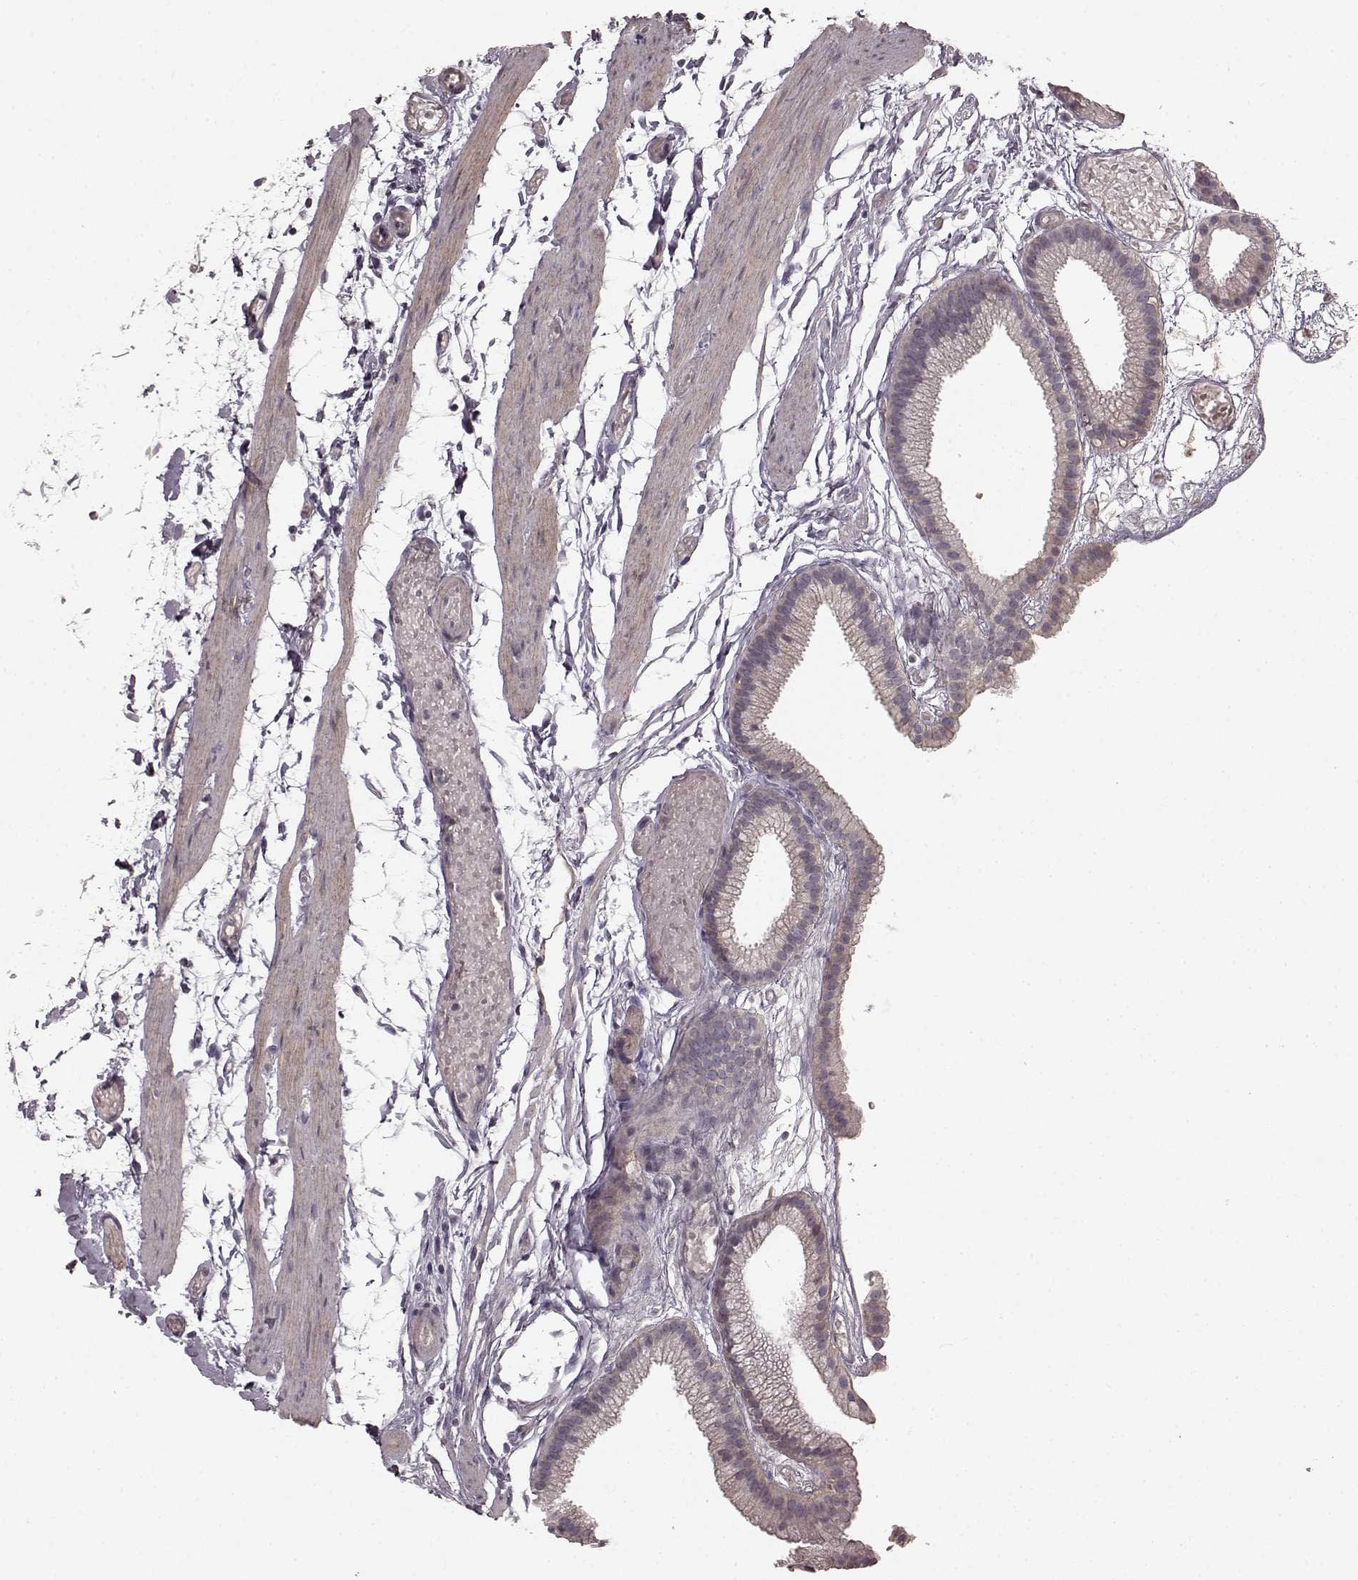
{"staining": {"intensity": "negative", "quantity": "none", "location": "none"}, "tissue": "gallbladder", "cell_type": "Glandular cells", "image_type": "normal", "snomed": [{"axis": "morphology", "description": "Normal tissue, NOS"}, {"axis": "topography", "description": "Gallbladder"}], "caption": "Immunohistochemistry (IHC) histopathology image of unremarkable human gallbladder stained for a protein (brown), which shows no positivity in glandular cells.", "gene": "PRKCE", "patient": {"sex": "female", "age": 45}}